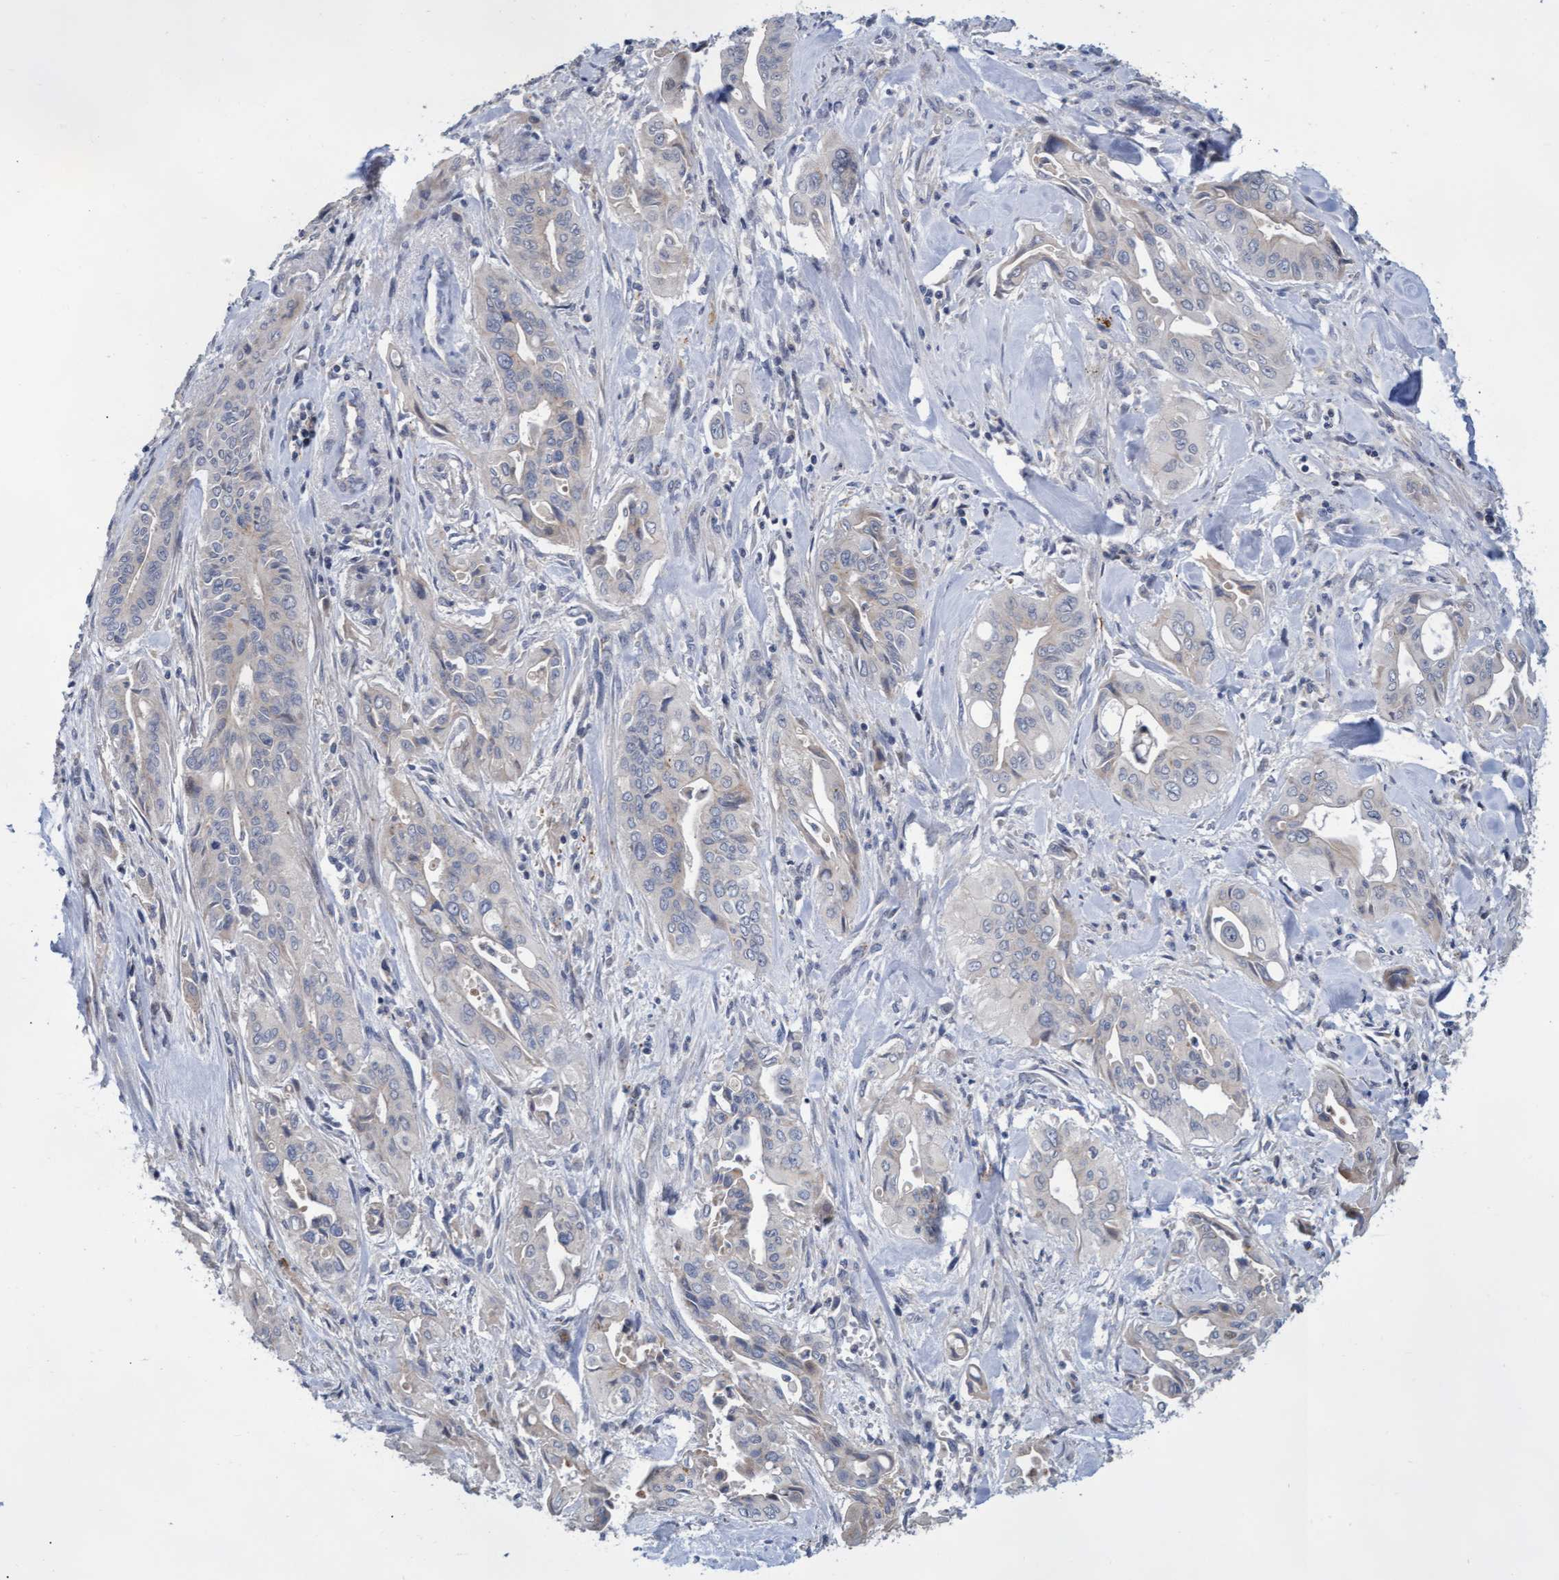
{"staining": {"intensity": "negative", "quantity": "none", "location": "none"}, "tissue": "pancreatic cancer", "cell_type": "Tumor cells", "image_type": "cancer", "snomed": [{"axis": "morphology", "description": "Adenocarcinoma, NOS"}, {"axis": "topography", "description": "Pancreas"}], "caption": "DAB immunohistochemical staining of human pancreatic cancer demonstrates no significant staining in tumor cells.", "gene": "ABCF2", "patient": {"sex": "male", "age": 77}}